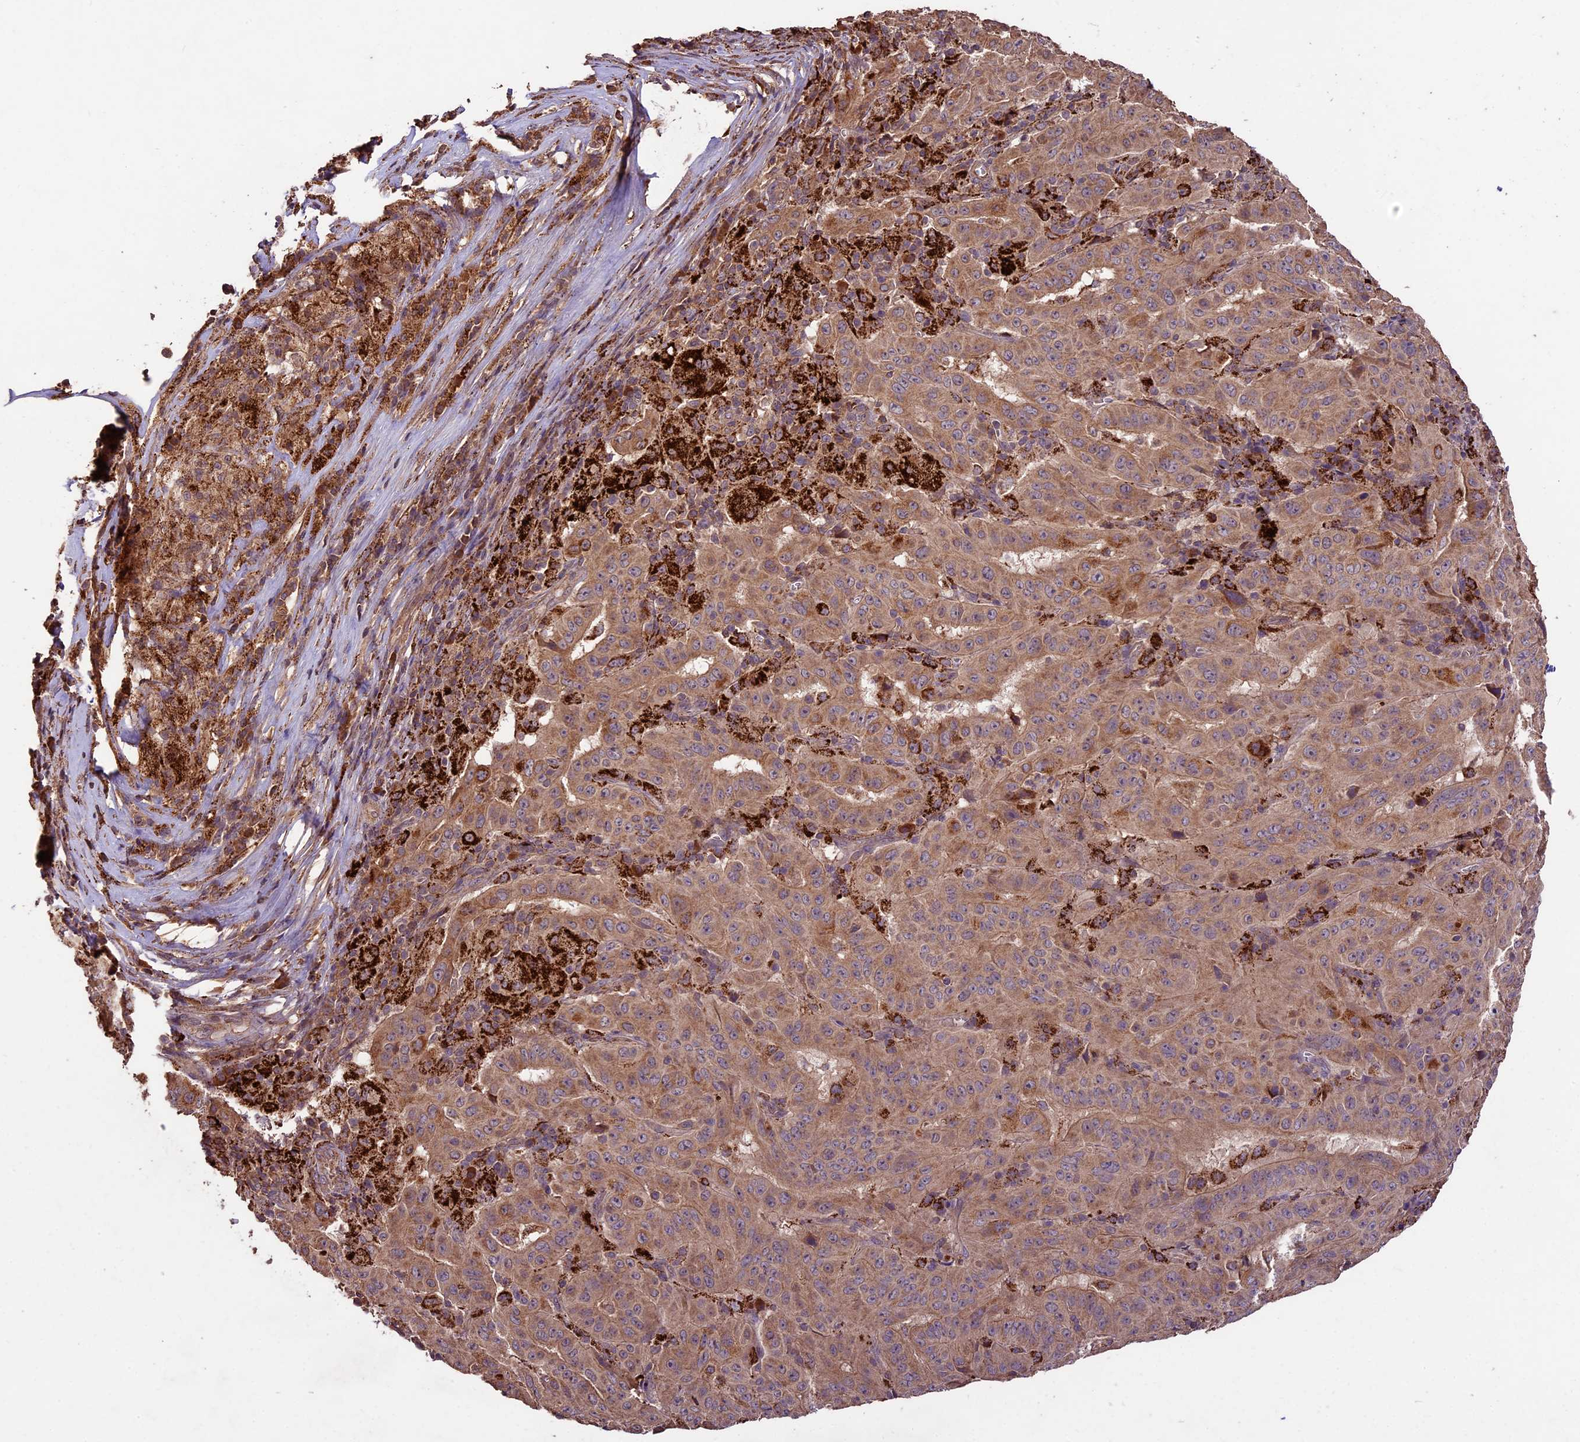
{"staining": {"intensity": "moderate", "quantity": ">75%", "location": "cytoplasmic/membranous"}, "tissue": "pancreatic cancer", "cell_type": "Tumor cells", "image_type": "cancer", "snomed": [{"axis": "morphology", "description": "Adenocarcinoma, NOS"}, {"axis": "topography", "description": "Pancreas"}], "caption": "Protein staining reveals moderate cytoplasmic/membranous staining in about >75% of tumor cells in pancreatic cancer. Immunohistochemistry stains the protein of interest in brown and the nuclei are stained blue.", "gene": "CRLF1", "patient": {"sex": "male", "age": 63}}